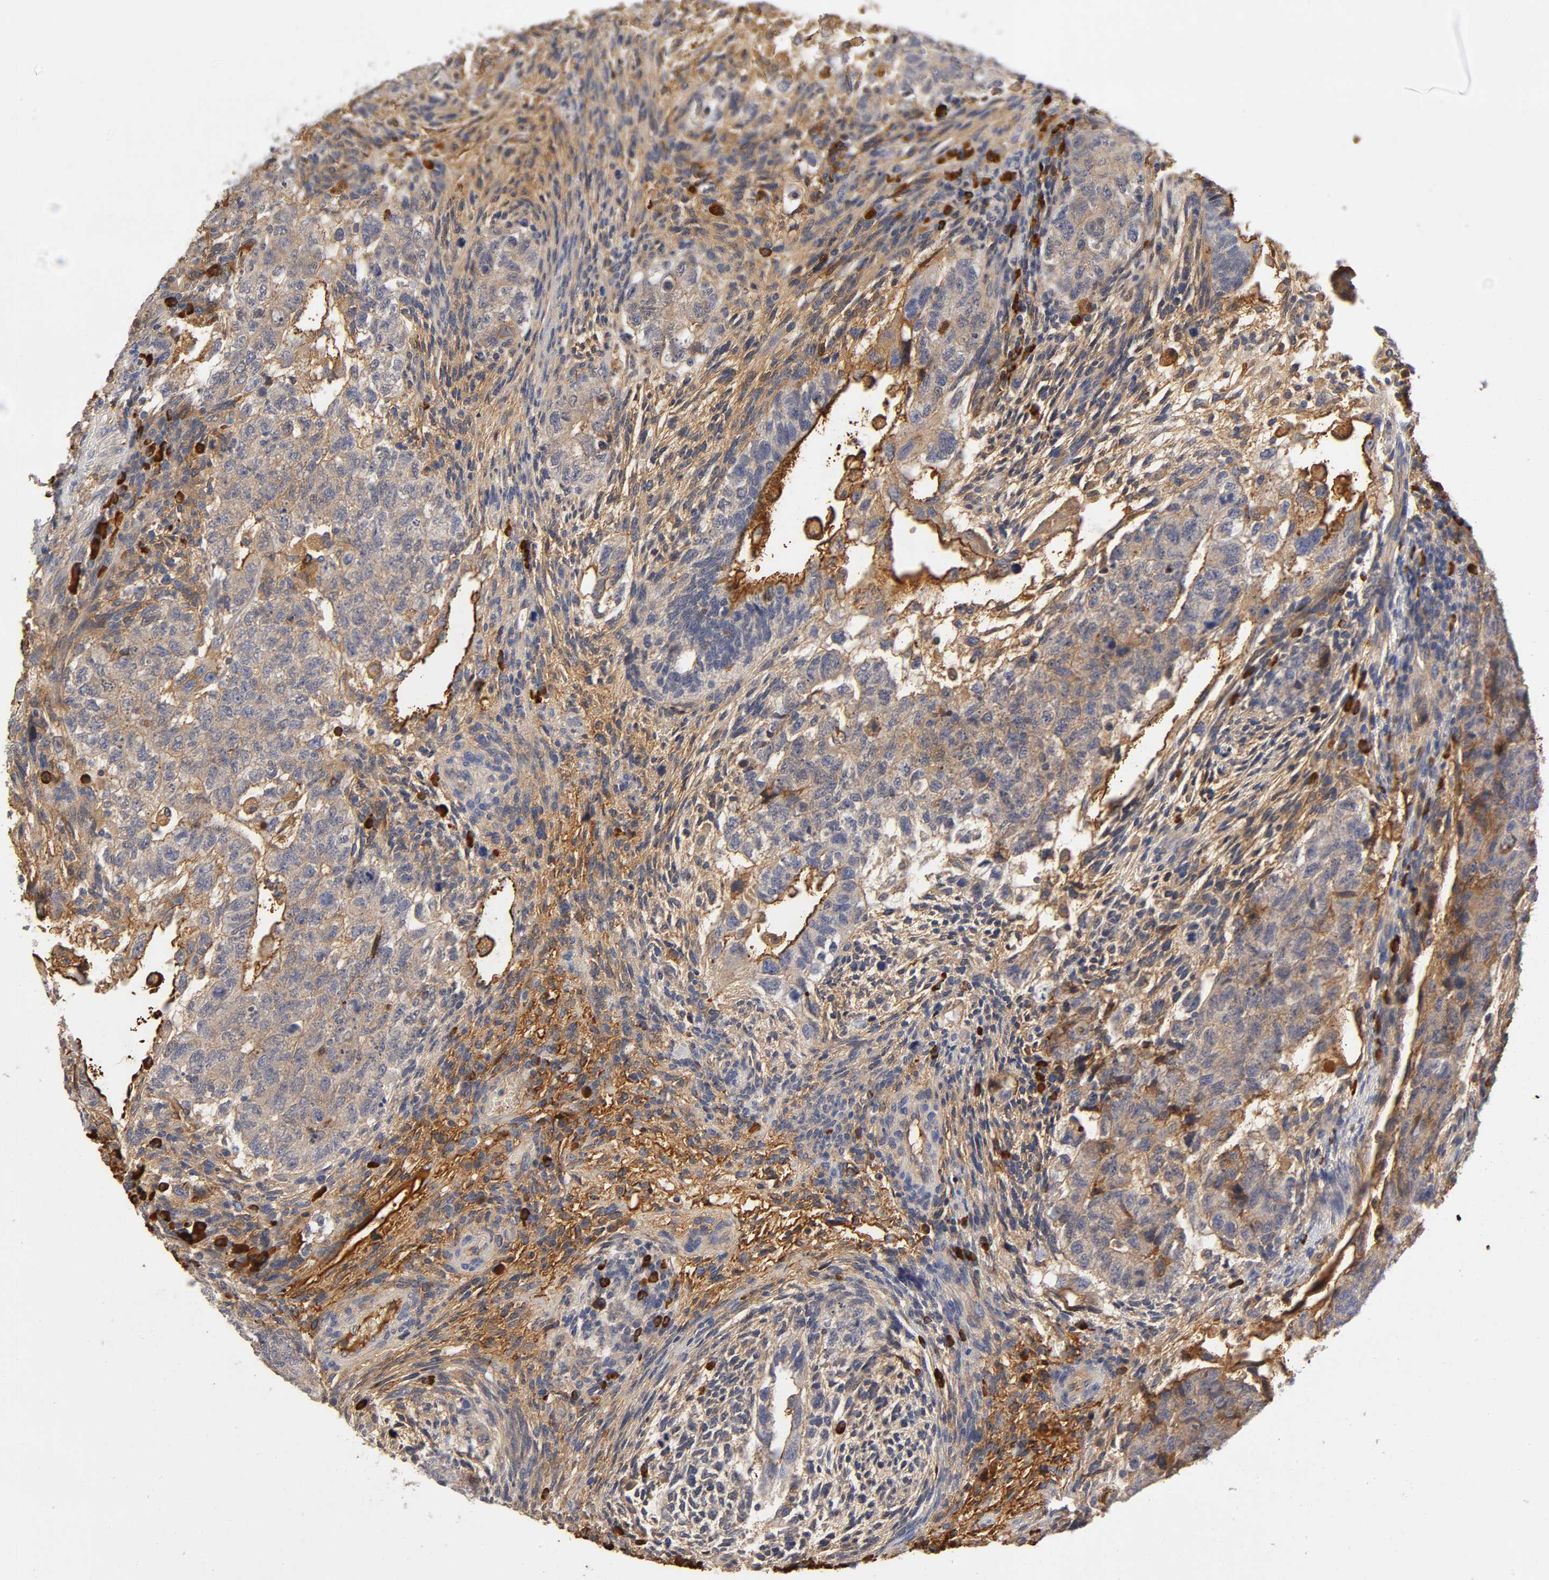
{"staining": {"intensity": "moderate", "quantity": "25%-75%", "location": "cytoplasmic/membranous"}, "tissue": "testis cancer", "cell_type": "Tumor cells", "image_type": "cancer", "snomed": [{"axis": "morphology", "description": "Normal tissue, NOS"}, {"axis": "morphology", "description": "Carcinoma, Embryonal, NOS"}, {"axis": "topography", "description": "Testis"}], "caption": "Immunohistochemical staining of testis cancer displays medium levels of moderate cytoplasmic/membranous expression in about 25%-75% of tumor cells. Using DAB (brown) and hematoxylin (blue) stains, captured at high magnification using brightfield microscopy.", "gene": "NOVA1", "patient": {"sex": "male", "age": 36}}